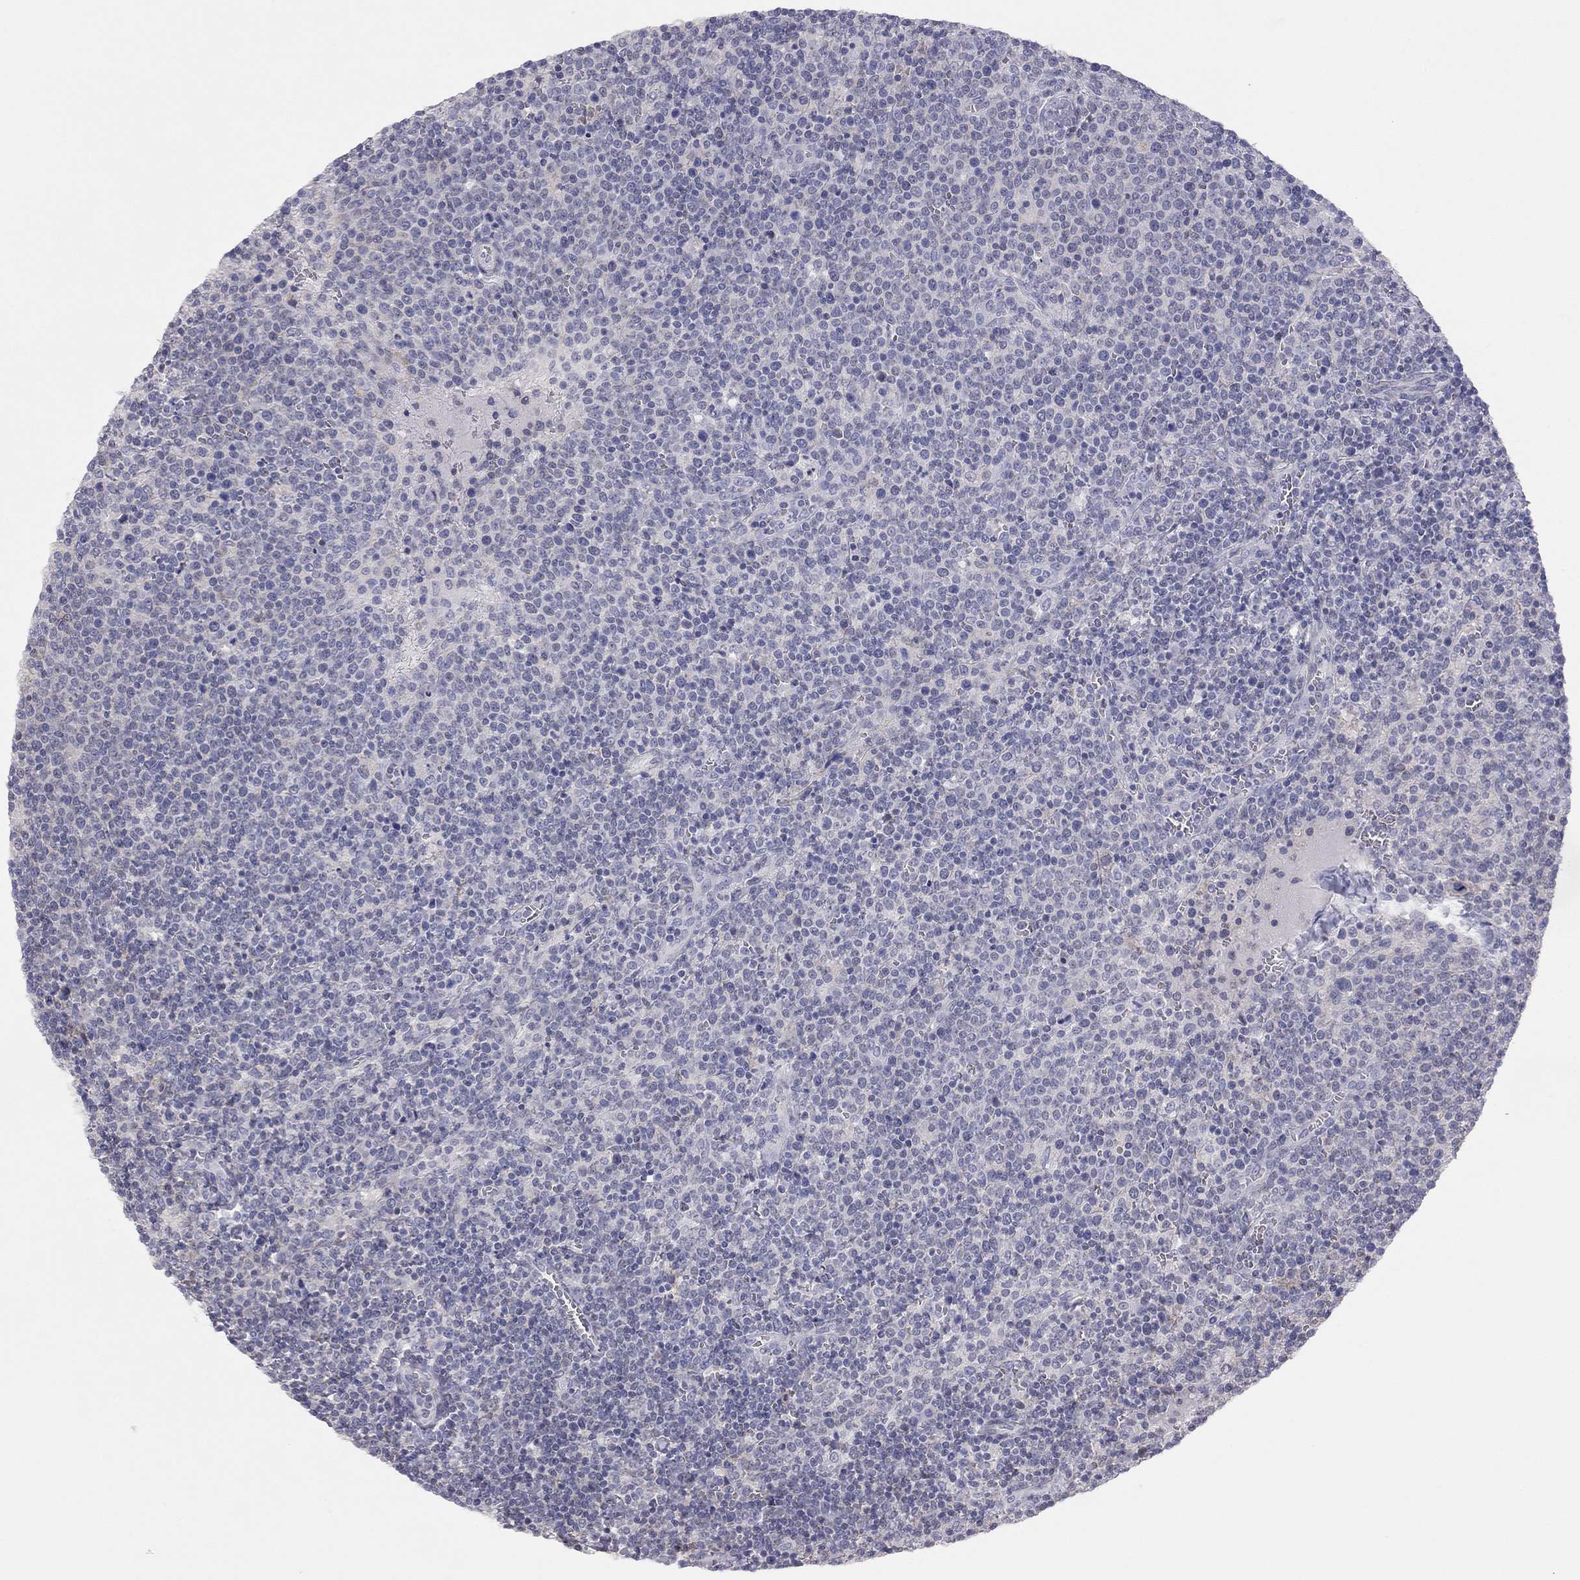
{"staining": {"intensity": "negative", "quantity": "none", "location": "none"}, "tissue": "lymphoma", "cell_type": "Tumor cells", "image_type": "cancer", "snomed": [{"axis": "morphology", "description": "Malignant lymphoma, non-Hodgkin's type, High grade"}, {"axis": "topography", "description": "Lymph node"}], "caption": "Immunohistochemical staining of human high-grade malignant lymphoma, non-Hodgkin's type exhibits no significant staining in tumor cells.", "gene": "ADCYAP1", "patient": {"sex": "male", "age": 61}}